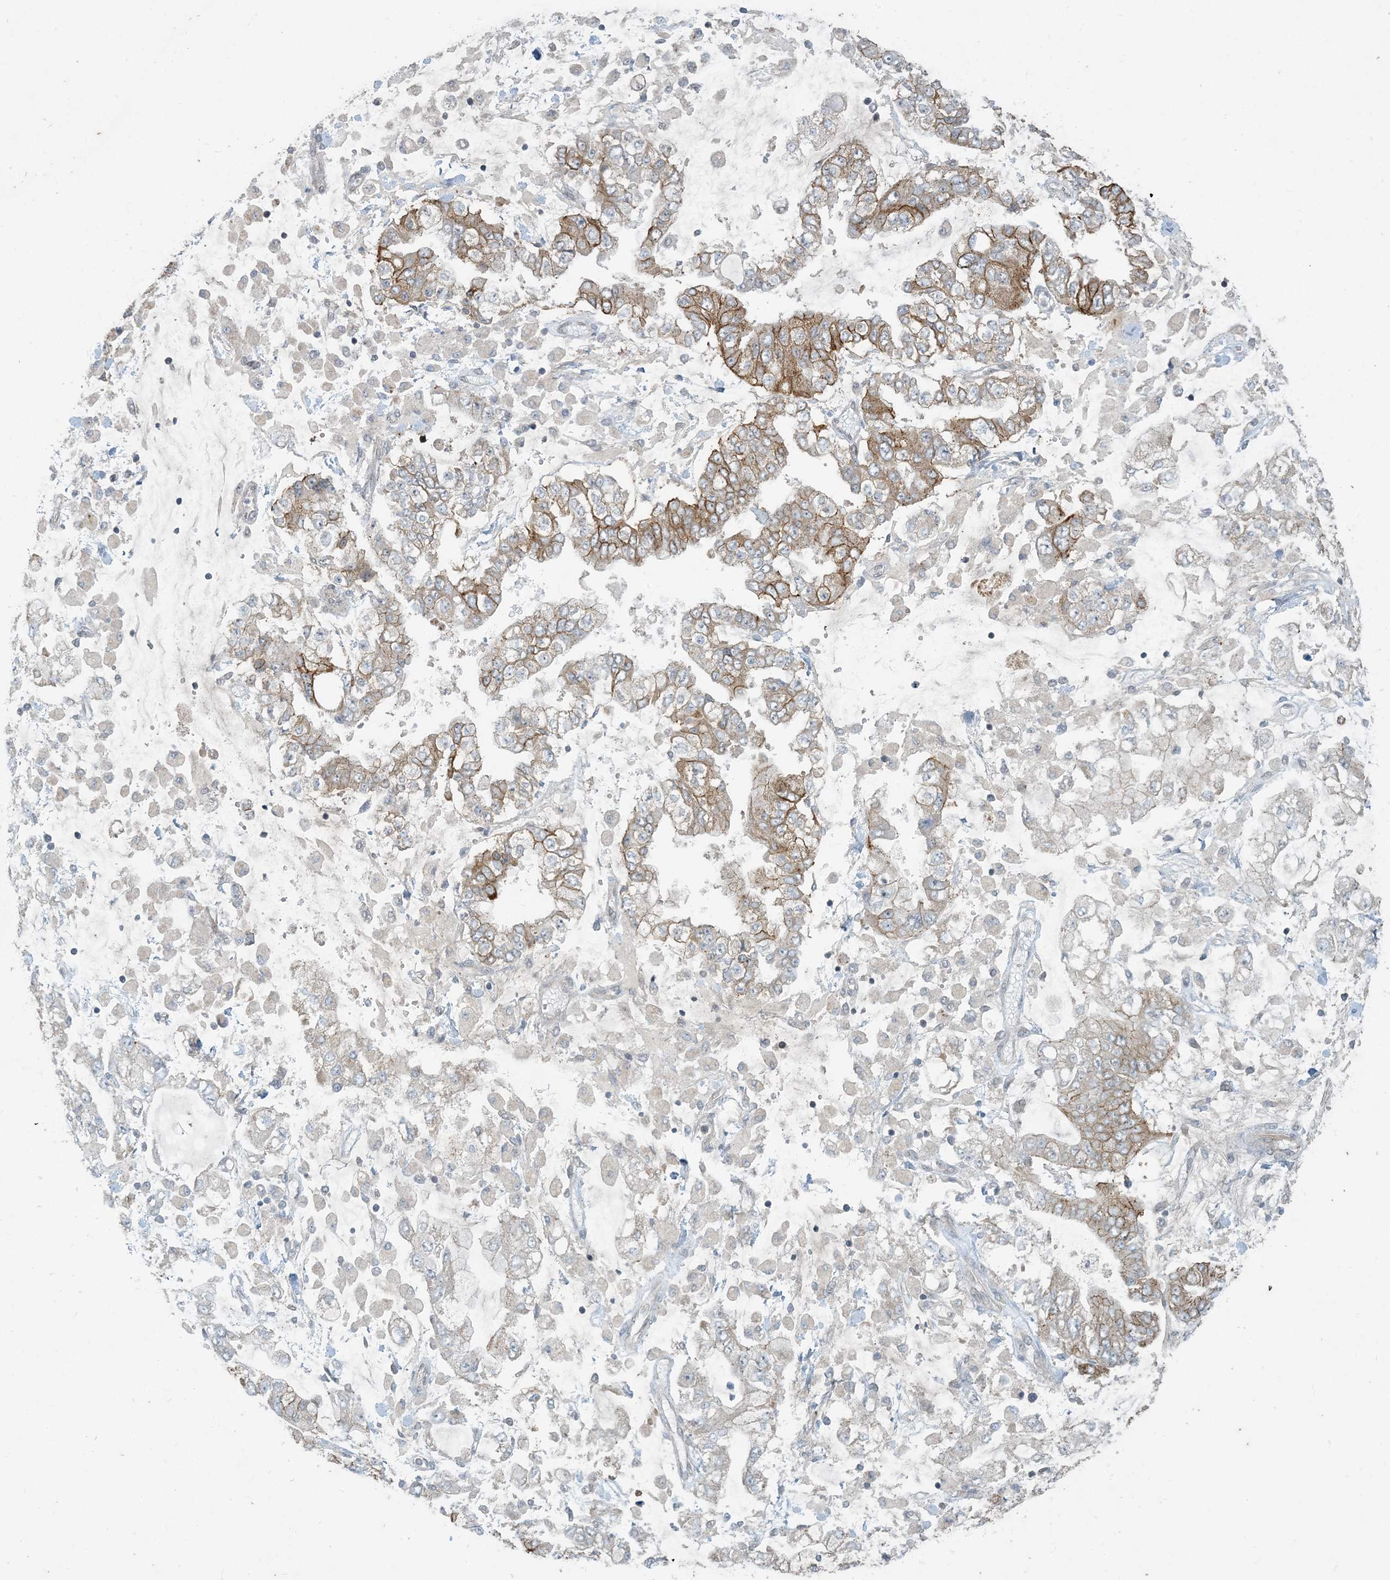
{"staining": {"intensity": "moderate", "quantity": "25%-75%", "location": "cytoplasmic/membranous"}, "tissue": "stomach cancer", "cell_type": "Tumor cells", "image_type": "cancer", "snomed": [{"axis": "morphology", "description": "Normal tissue, NOS"}, {"axis": "morphology", "description": "Adenocarcinoma, NOS"}, {"axis": "topography", "description": "Stomach, upper"}, {"axis": "topography", "description": "Stomach"}], "caption": "Human stomach cancer stained with a brown dye exhibits moderate cytoplasmic/membranous positive positivity in approximately 25%-75% of tumor cells.", "gene": "BCORL1", "patient": {"sex": "male", "age": 76}}